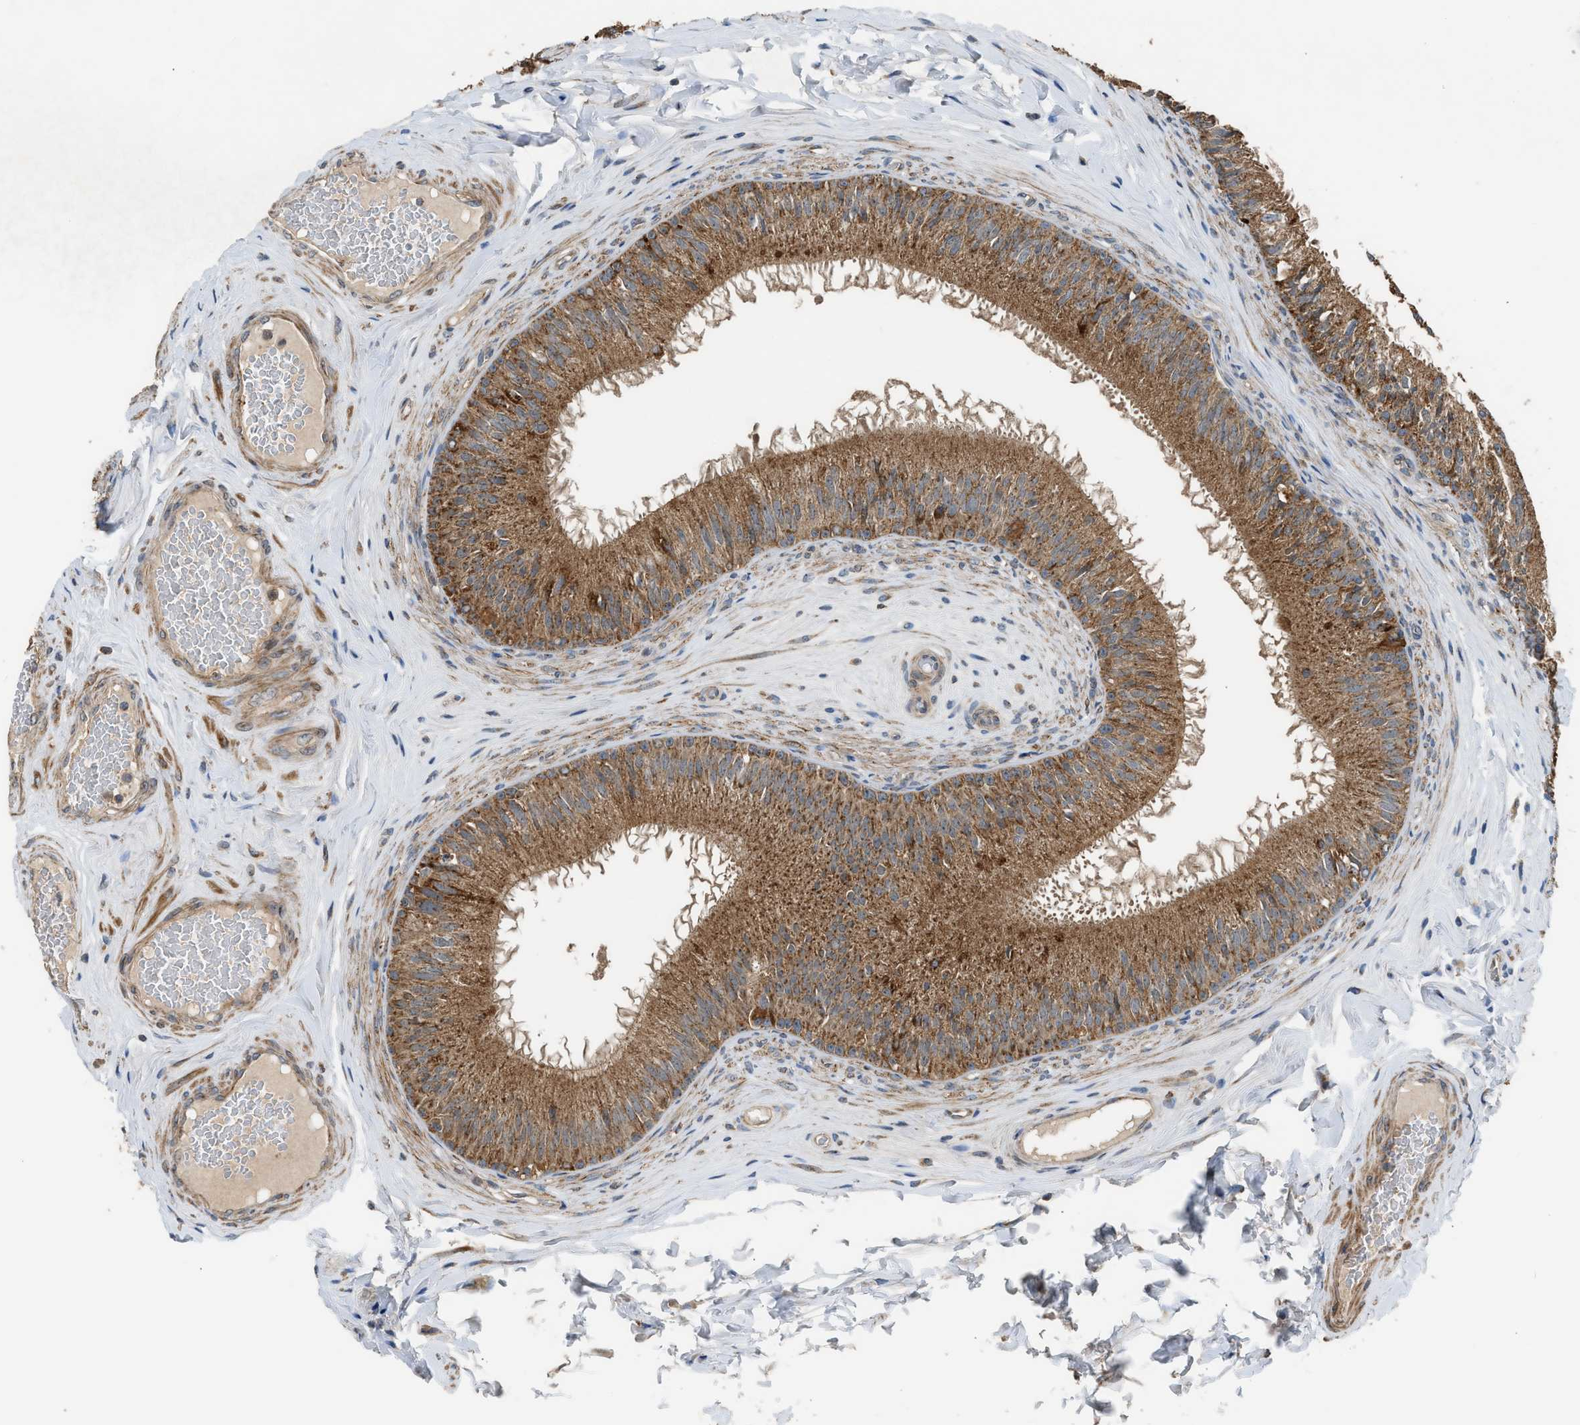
{"staining": {"intensity": "strong", "quantity": ">75%", "location": "cytoplasmic/membranous"}, "tissue": "epididymis", "cell_type": "Glandular cells", "image_type": "normal", "snomed": [{"axis": "morphology", "description": "Normal tissue, NOS"}, {"axis": "topography", "description": "Testis"}, {"axis": "topography", "description": "Epididymis"}], "caption": "The micrograph displays immunohistochemical staining of benign epididymis. There is strong cytoplasmic/membranous positivity is identified in approximately >75% of glandular cells. (DAB (3,3'-diaminobenzidine) IHC with brightfield microscopy, high magnification).", "gene": "STARD3", "patient": {"sex": "male", "age": 36}}